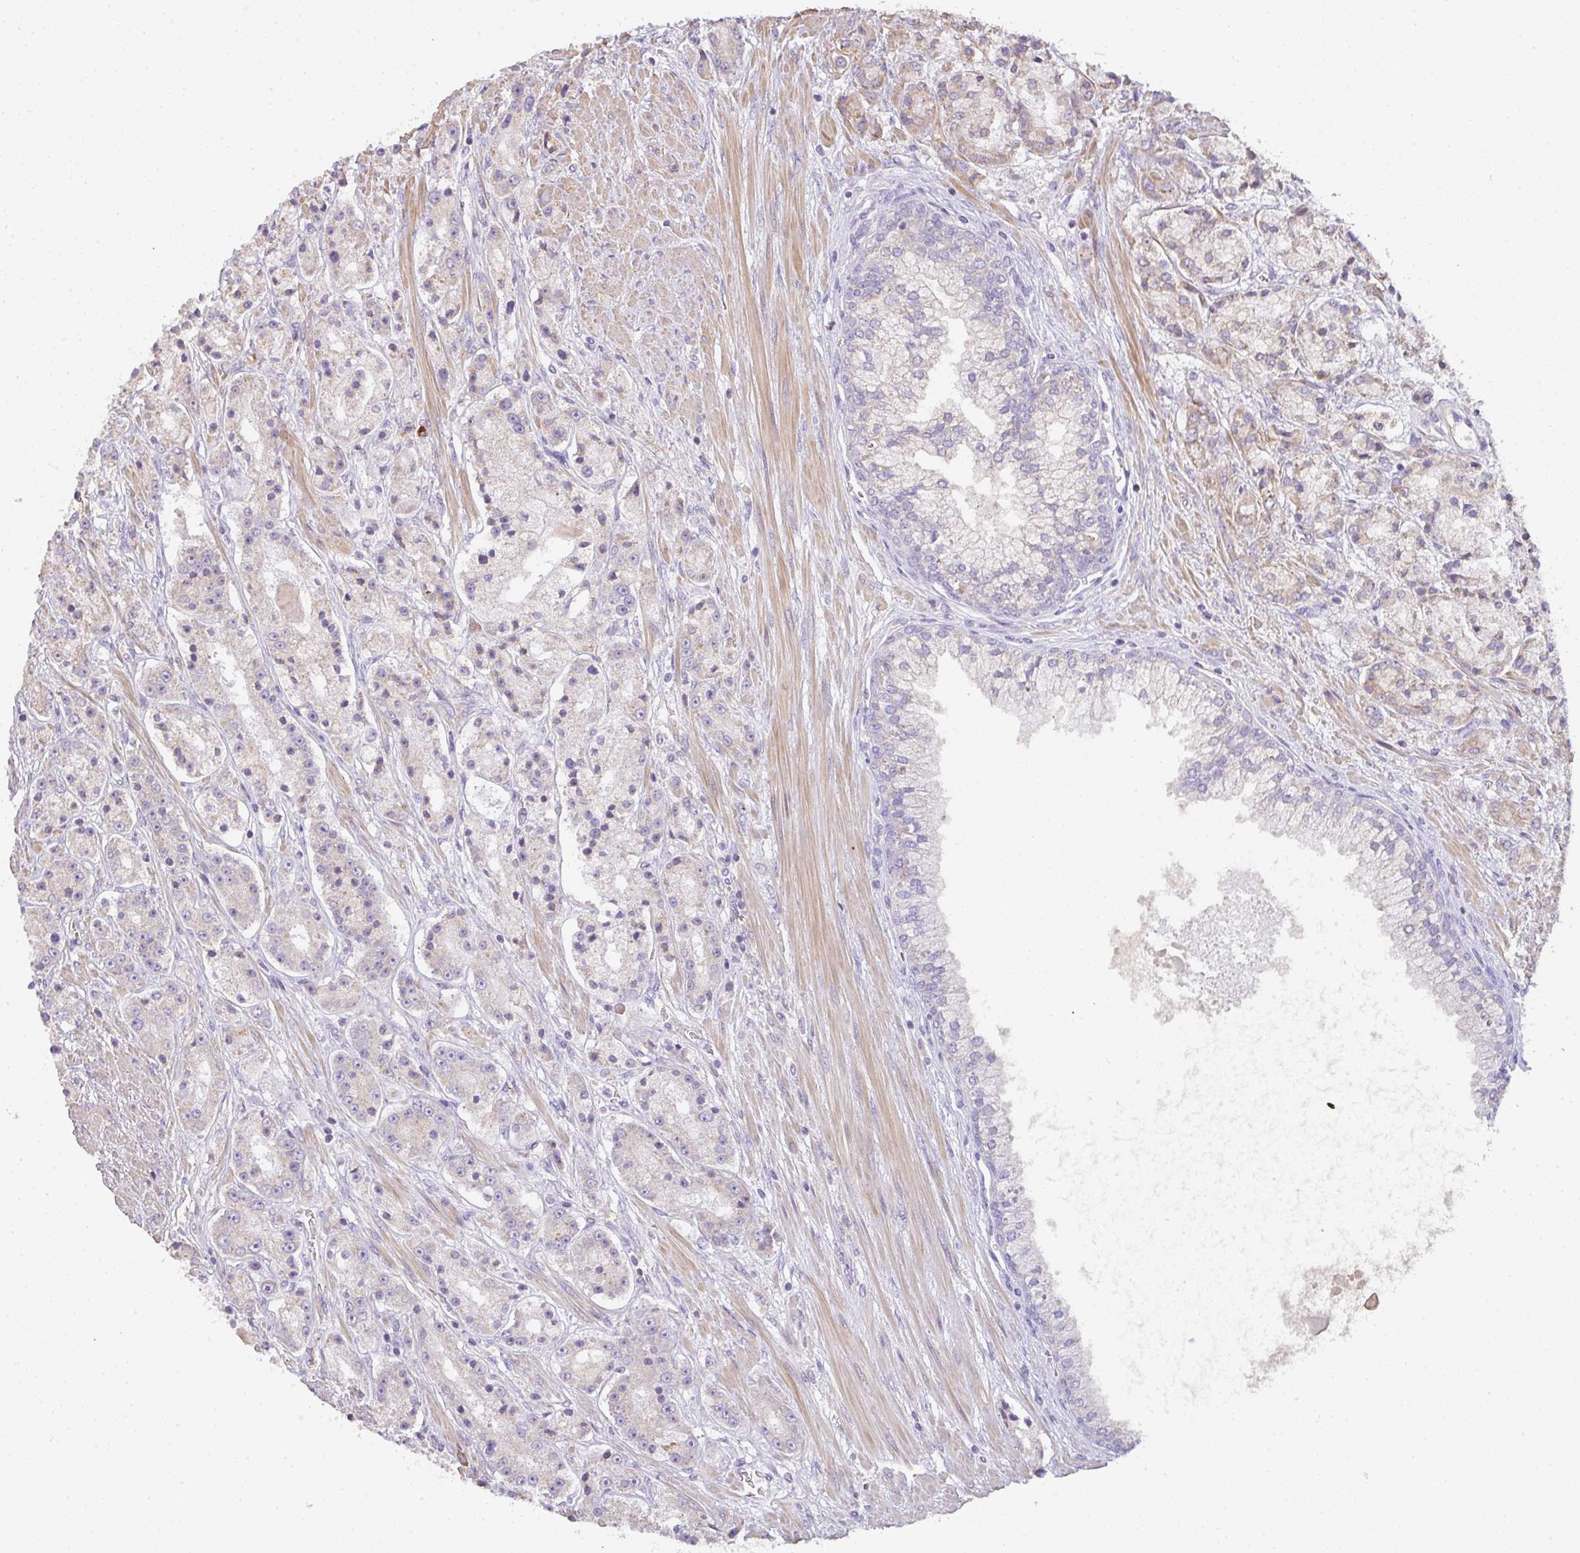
{"staining": {"intensity": "weak", "quantity": "25%-75%", "location": "cytoplasmic/membranous"}, "tissue": "prostate cancer", "cell_type": "Tumor cells", "image_type": "cancer", "snomed": [{"axis": "morphology", "description": "Adenocarcinoma, High grade"}, {"axis": "topography", "description": "Prostate"}], "caption": "Human prostate high-grade adenocarcinoma stained with a brown dye reveals weak cytoplasmic/membranous positive positivity in about 25%-75% of tumor cells.", "gene": "ZNF215", "patient": {"sex": "male", "age": 67}}